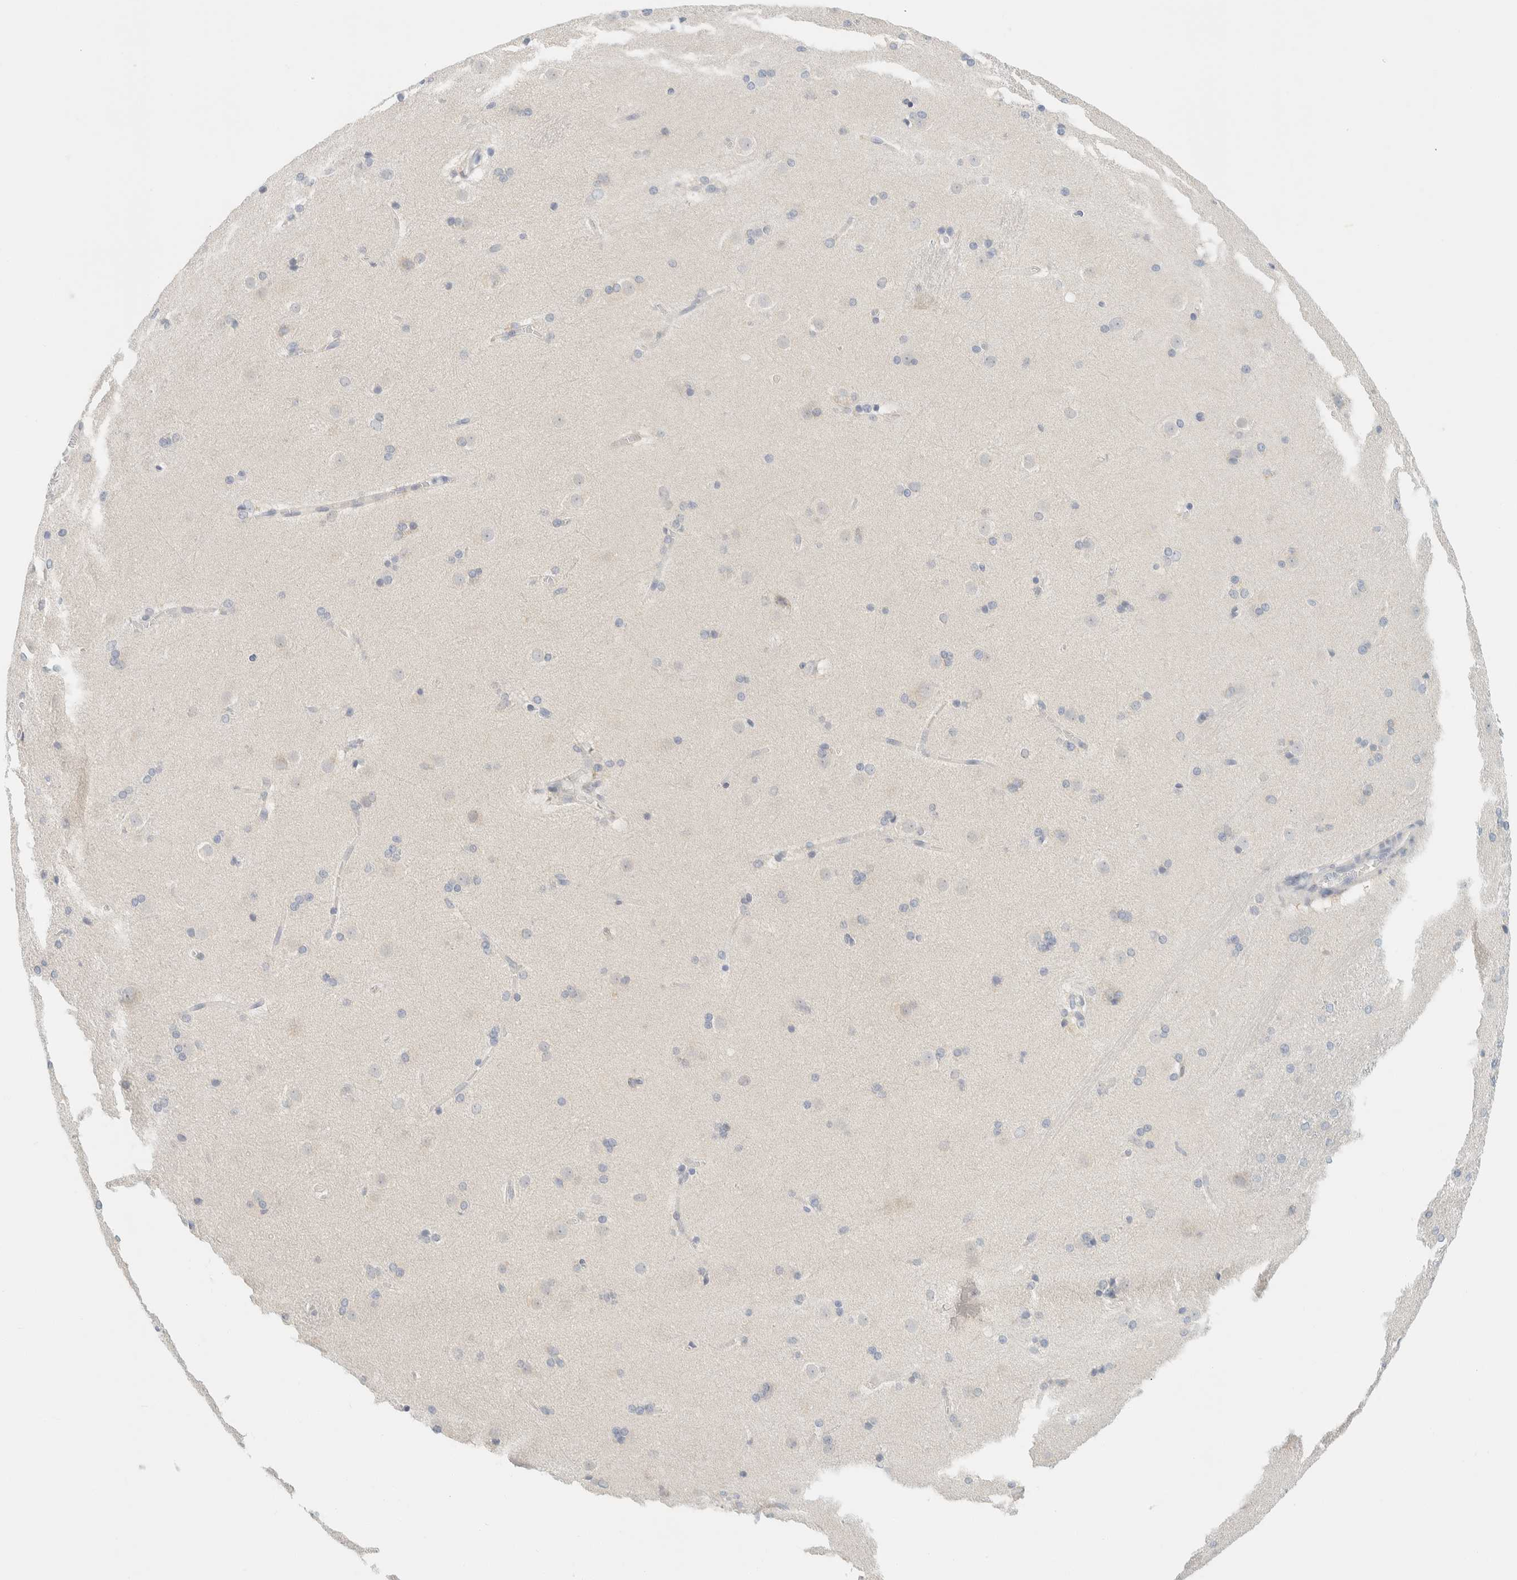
{"staining": {"intensity": "negative", "quantity": "none", "location": "none"}, "tissue": "caudate", "cell_type": "Glial cells", "image_type": "normal", "snomed": [{"axis": "morphology", "description": "Normal tissue, NOS"}, {"axis": "topography", "description": "Lateral ventricle wall"}], "caption": "An immunohistochemistry (IHC) histopathology image of benign caudate is shown. There is no staining in glial cells of caudate.", "gene": "AARSD1", "patient": {"sex": "female", "age": 19}}